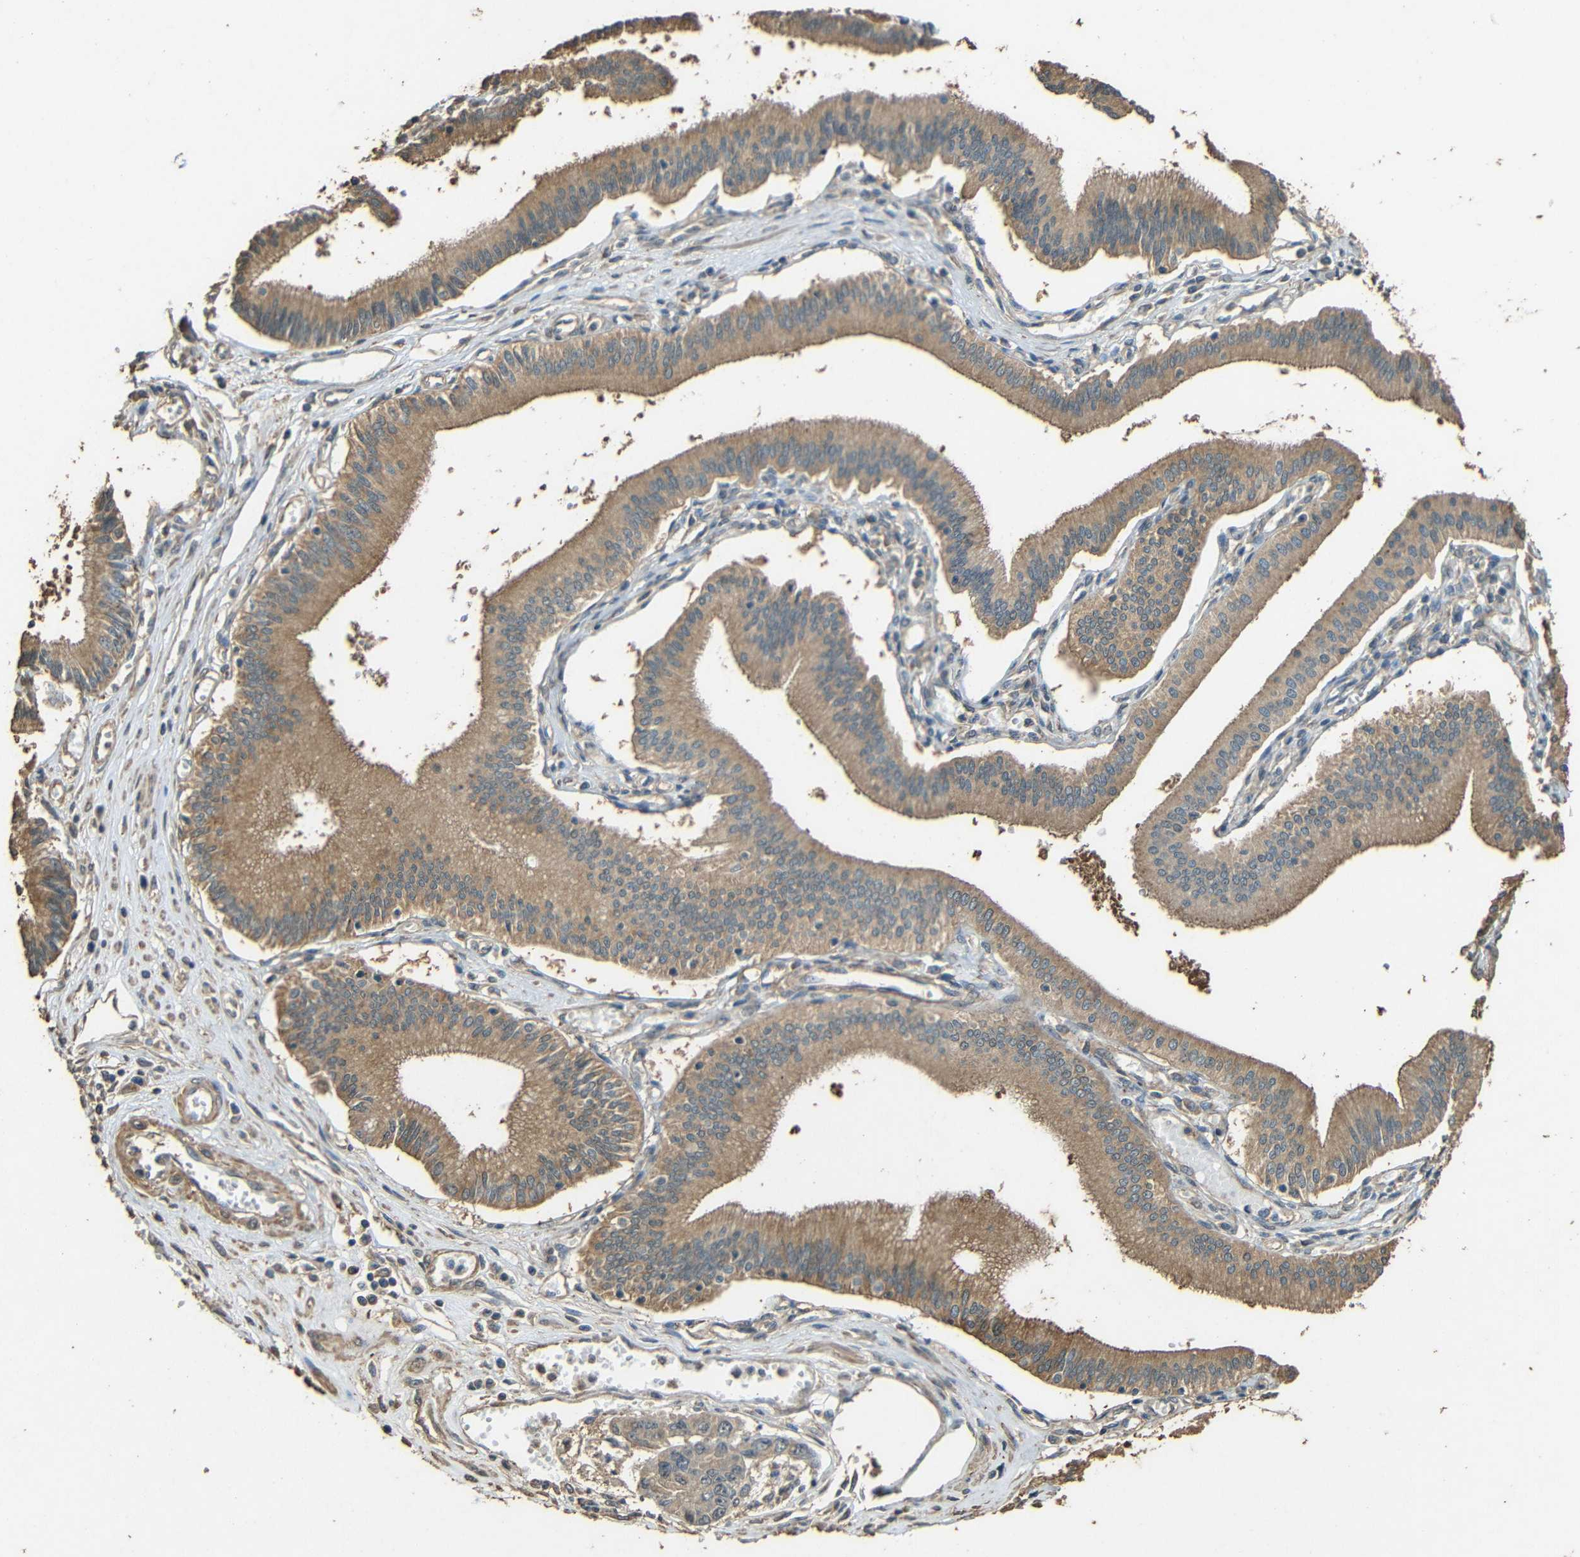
{"staining": {"intensity": "moderate", "quantity": ">75%", "location": "cytoplasmic/membranous"}, "tissue": "pancreatic cancer", "cell_type": "Tumor cells", "image_type": "cancer", "snomed": [{"axis": "morphology", "description": "Adenocarcinoma, NOS"}, {"axis": "topography", "description": "Pancreas"}], "caption": "IHC image of human adenocarcinoma (pancreatic) stained for a protein (brown), which shows medium levels of moderate cytoplasmic/membranous positivity in approximately >75% of tumor cells.", "gene": "PDE5A", "patient": {"sex": "male", "age": 56}}